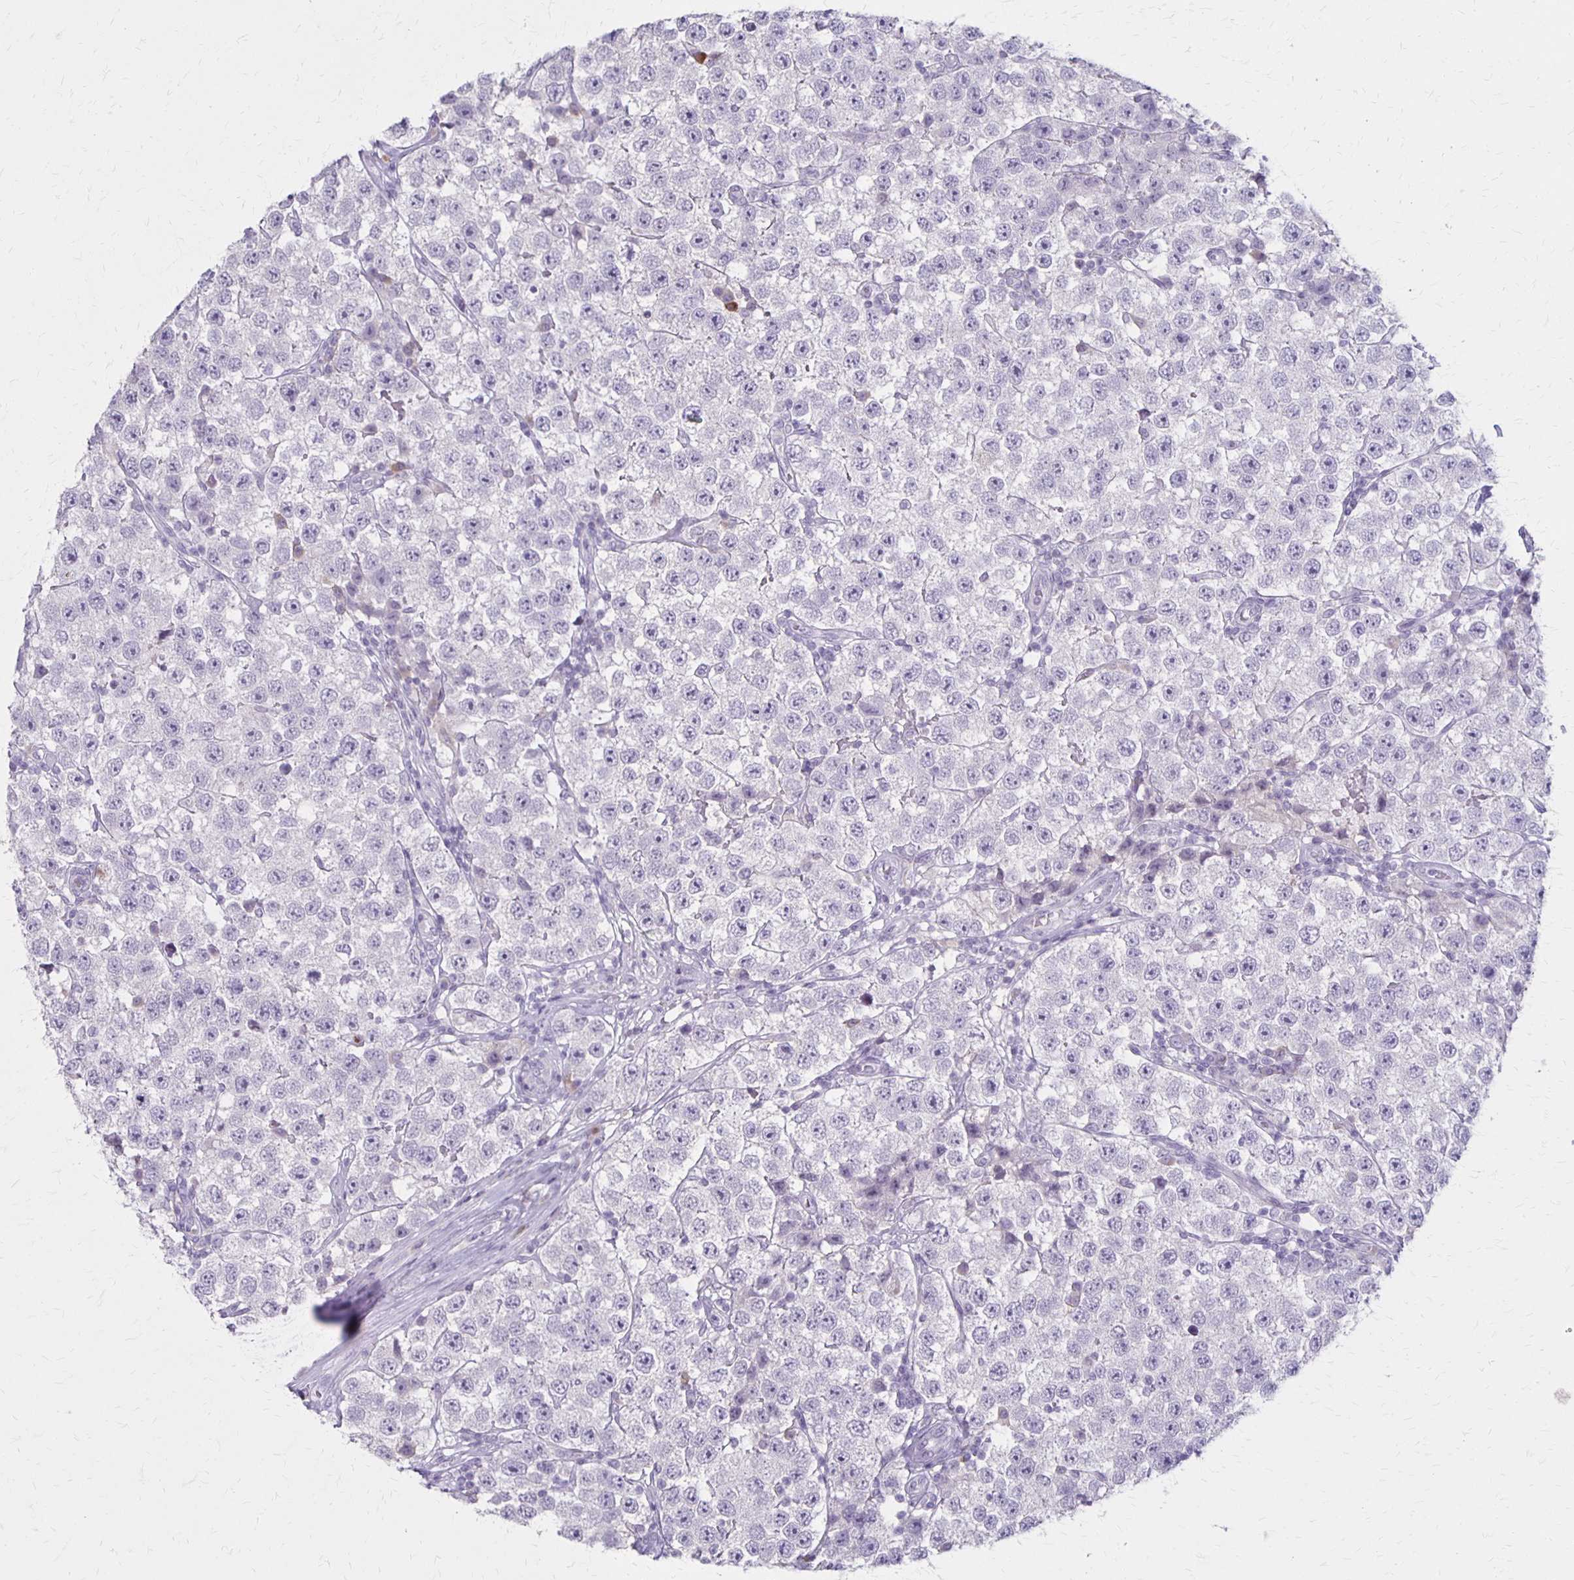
{"staining": {"intensity": "negative", "quantity": "none", "location": "none"}, "tissue": "testis cancer", "cell_type": "Tumor cells", "image_type": "cancer", "snomed": [{"axis": "morphology", "description": "Seminoma, NOS"}, {"axis": "topography", "description": "Testis"}], "caption": "High power microscopy micrograph of an IHC histopathology image of seminoma (testis), revealing no significant staining in tumor cells.", "gene": "SLC35E2B", "patient": {"sex": "male", "age": 34}}